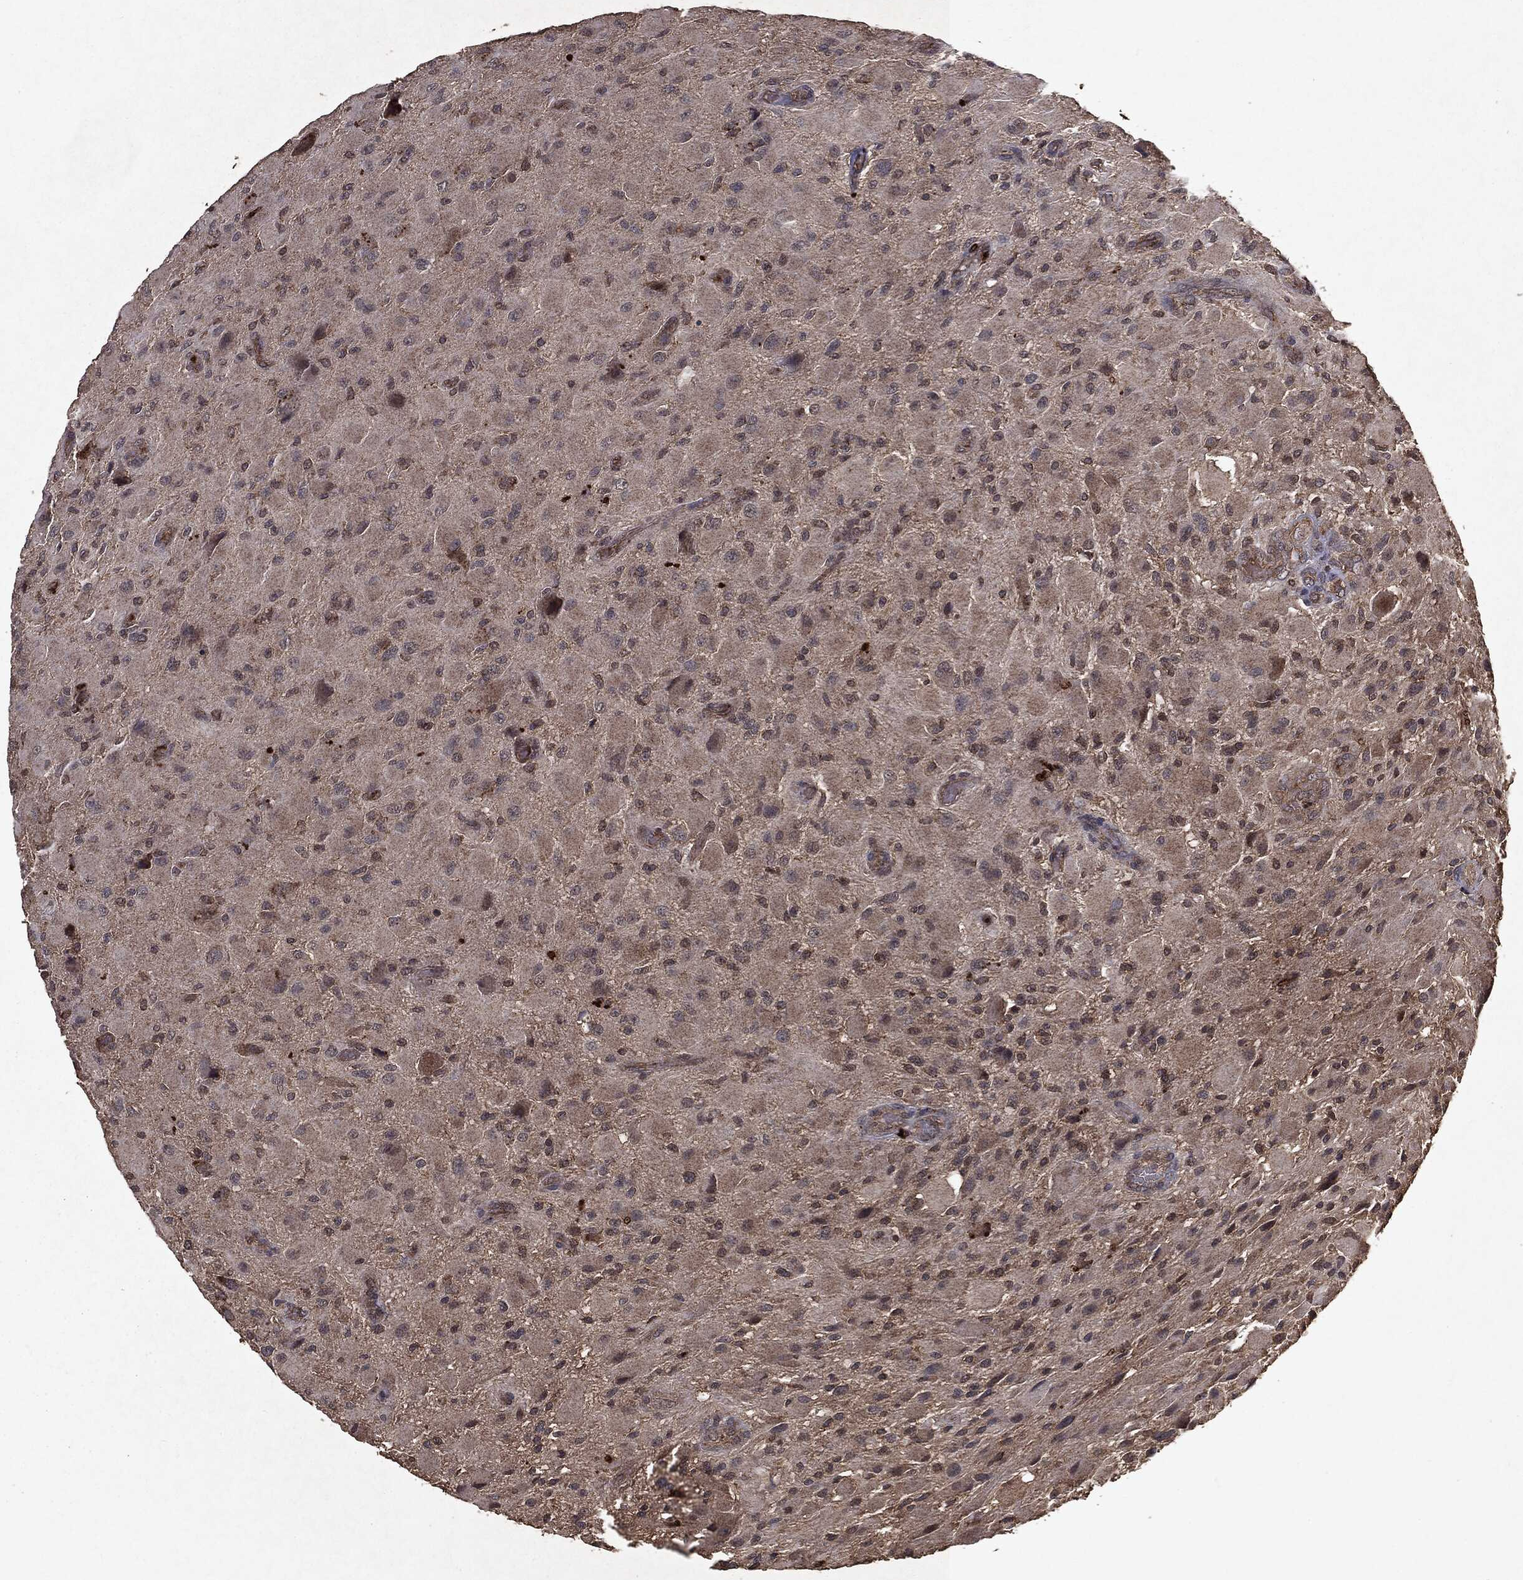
{"staining": {"intensity": "weak", "quantity": "<25%", "location": "cytoplasmic/membranous"}, "tissue": "glioma", "cell_type": "Tumor cells", "image_type": "cancer", "snomed": [{"axis": "morphology", "description": "Glioma, malignant, High grade"}, {"axis": "topography", "description": "Cerebral cortex"}], "caption": "Tumor cells are negative for protein expression in human glioma.", "gene": "MTOR", "patient": {"sex": "male", "age": 35}}